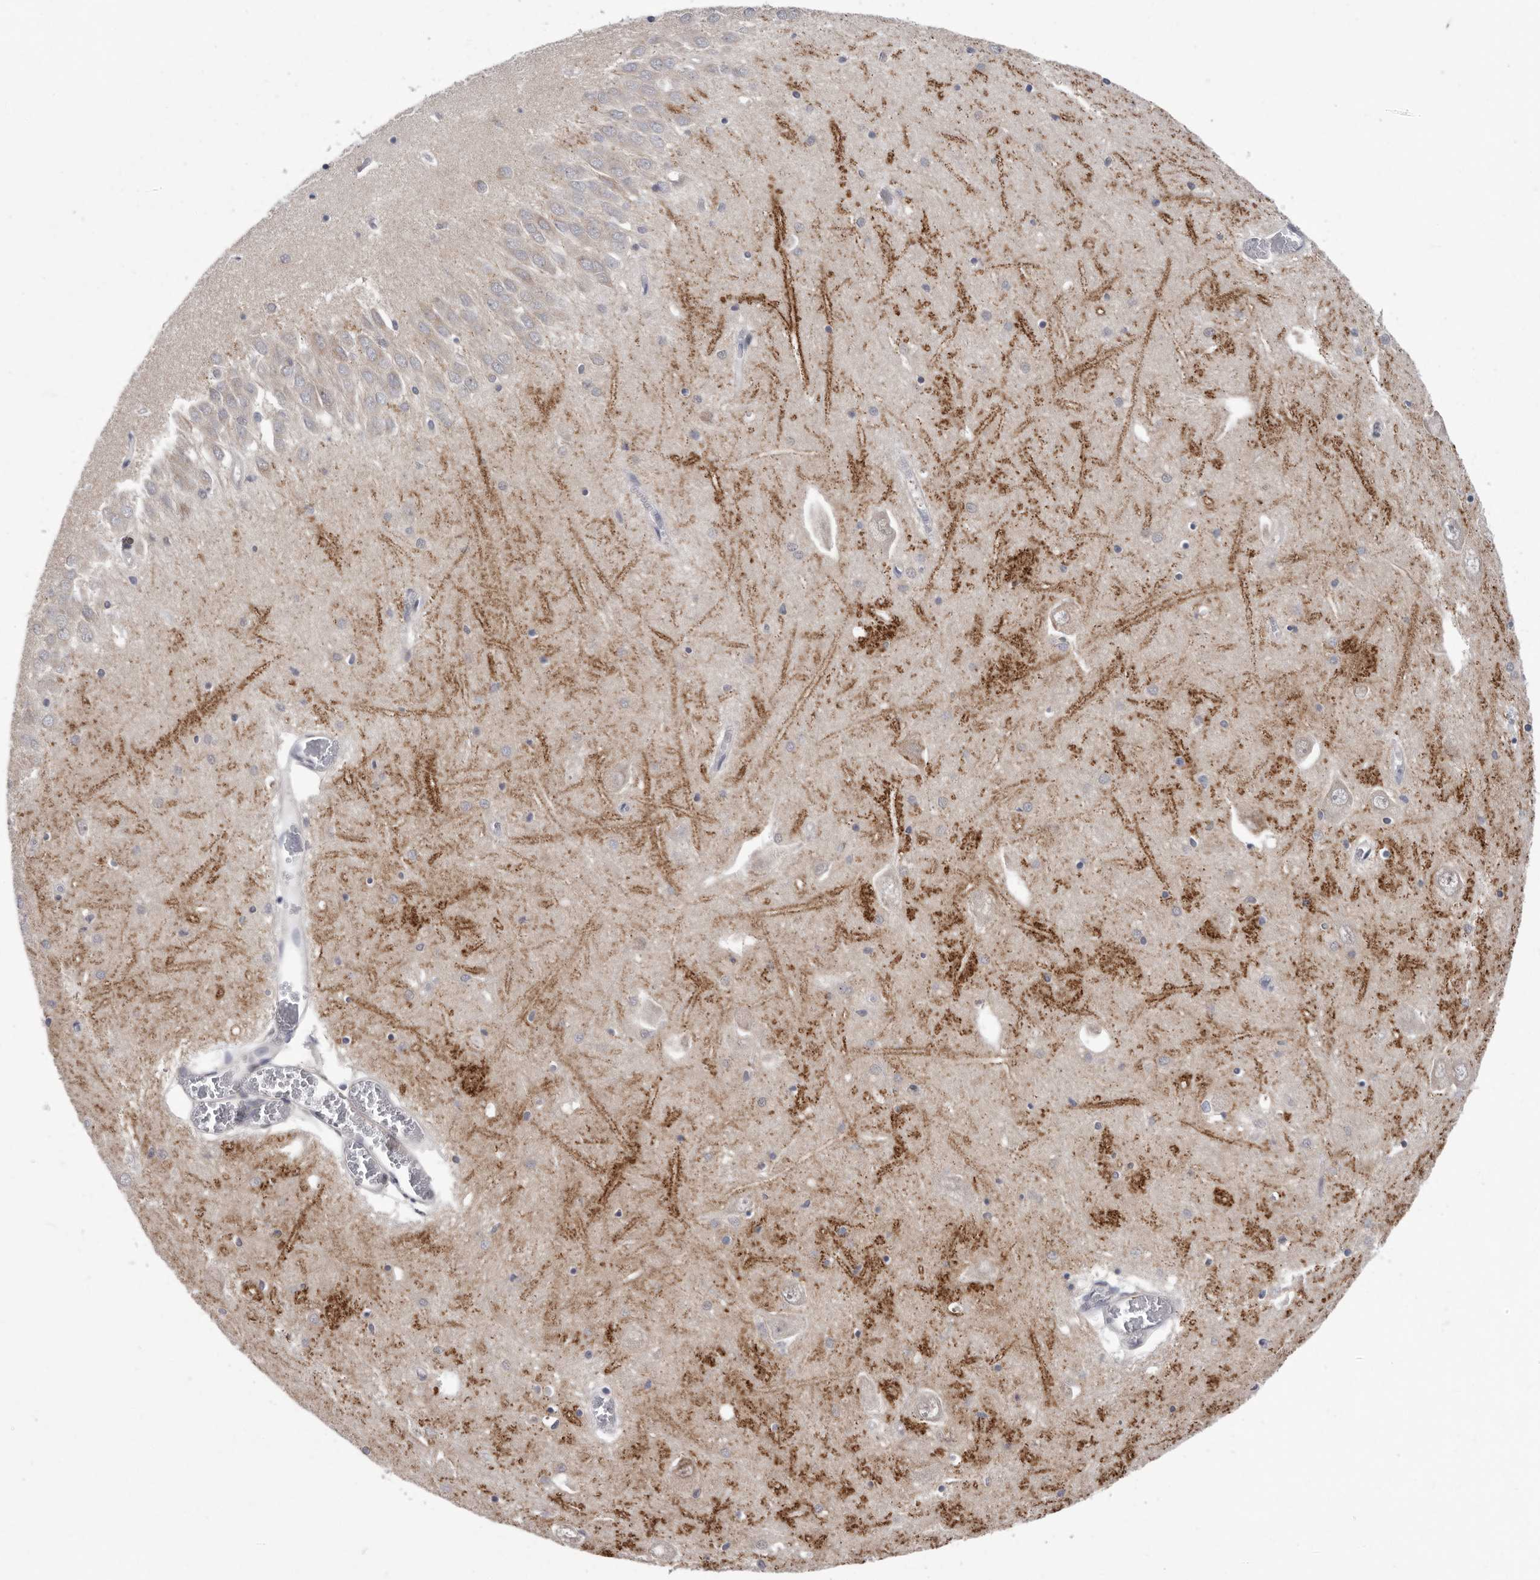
{"staining": {"intensity": "negative", "quantity": "none", "location": "none"}, "tissue": "hippocampus", "cell_type": "Glial cells", "image_type": "normal", "snomed": [{"axis": "morphology", "description": "Normal tissue, NOS"}, {"axis": "topography", "description": "Hippocampus"}], "caption": "The immunohistochemistry histopathology image has no significant expression in glial cells of hippocampus.", "gene": "ATXN3L", "patient": {"sex": "male", "age": 70}}